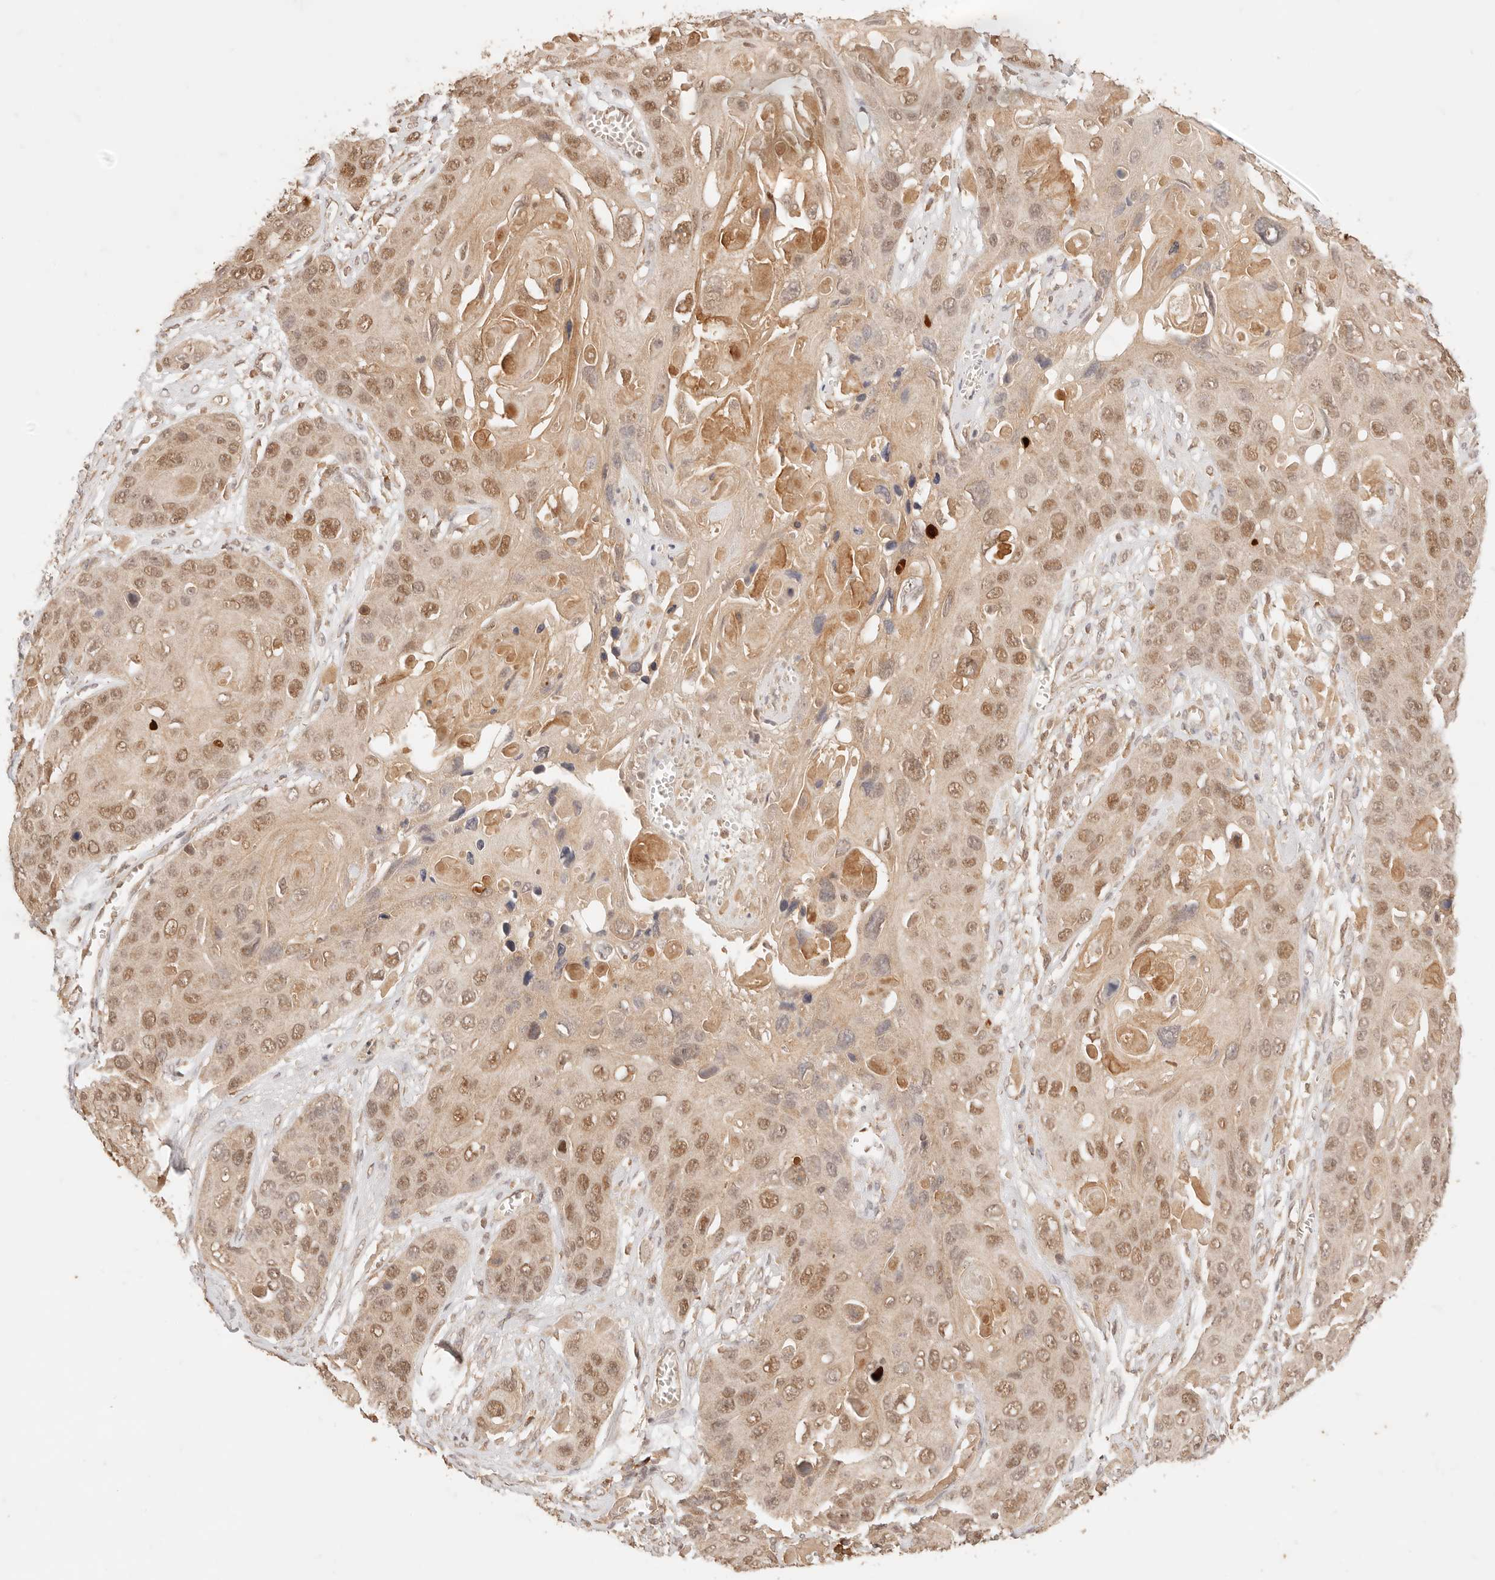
{"staining": {"intensity": "moderate", "quantity": ">75%", "location": "cytoplasmic/membranous,nuclear"}, "tissue": "skin cancer", "cell_type": "Tumor cells", "image_type": "cancer", "snomed": [{"axis": "morphology", "description": "Squamous cell carcinoma, NOS"}, {"axis": "topography", "description": "Skin"}], "caption": "This micrograph reveals IHC staining of human skin cancer (squamous cell carcinoma), with medium moderate cytoplasmic/membranous and nuclear positivity in about >75% of tumor cells.", "gene": "TRIM11", "patient": {"sex": "male", "age": 55}}